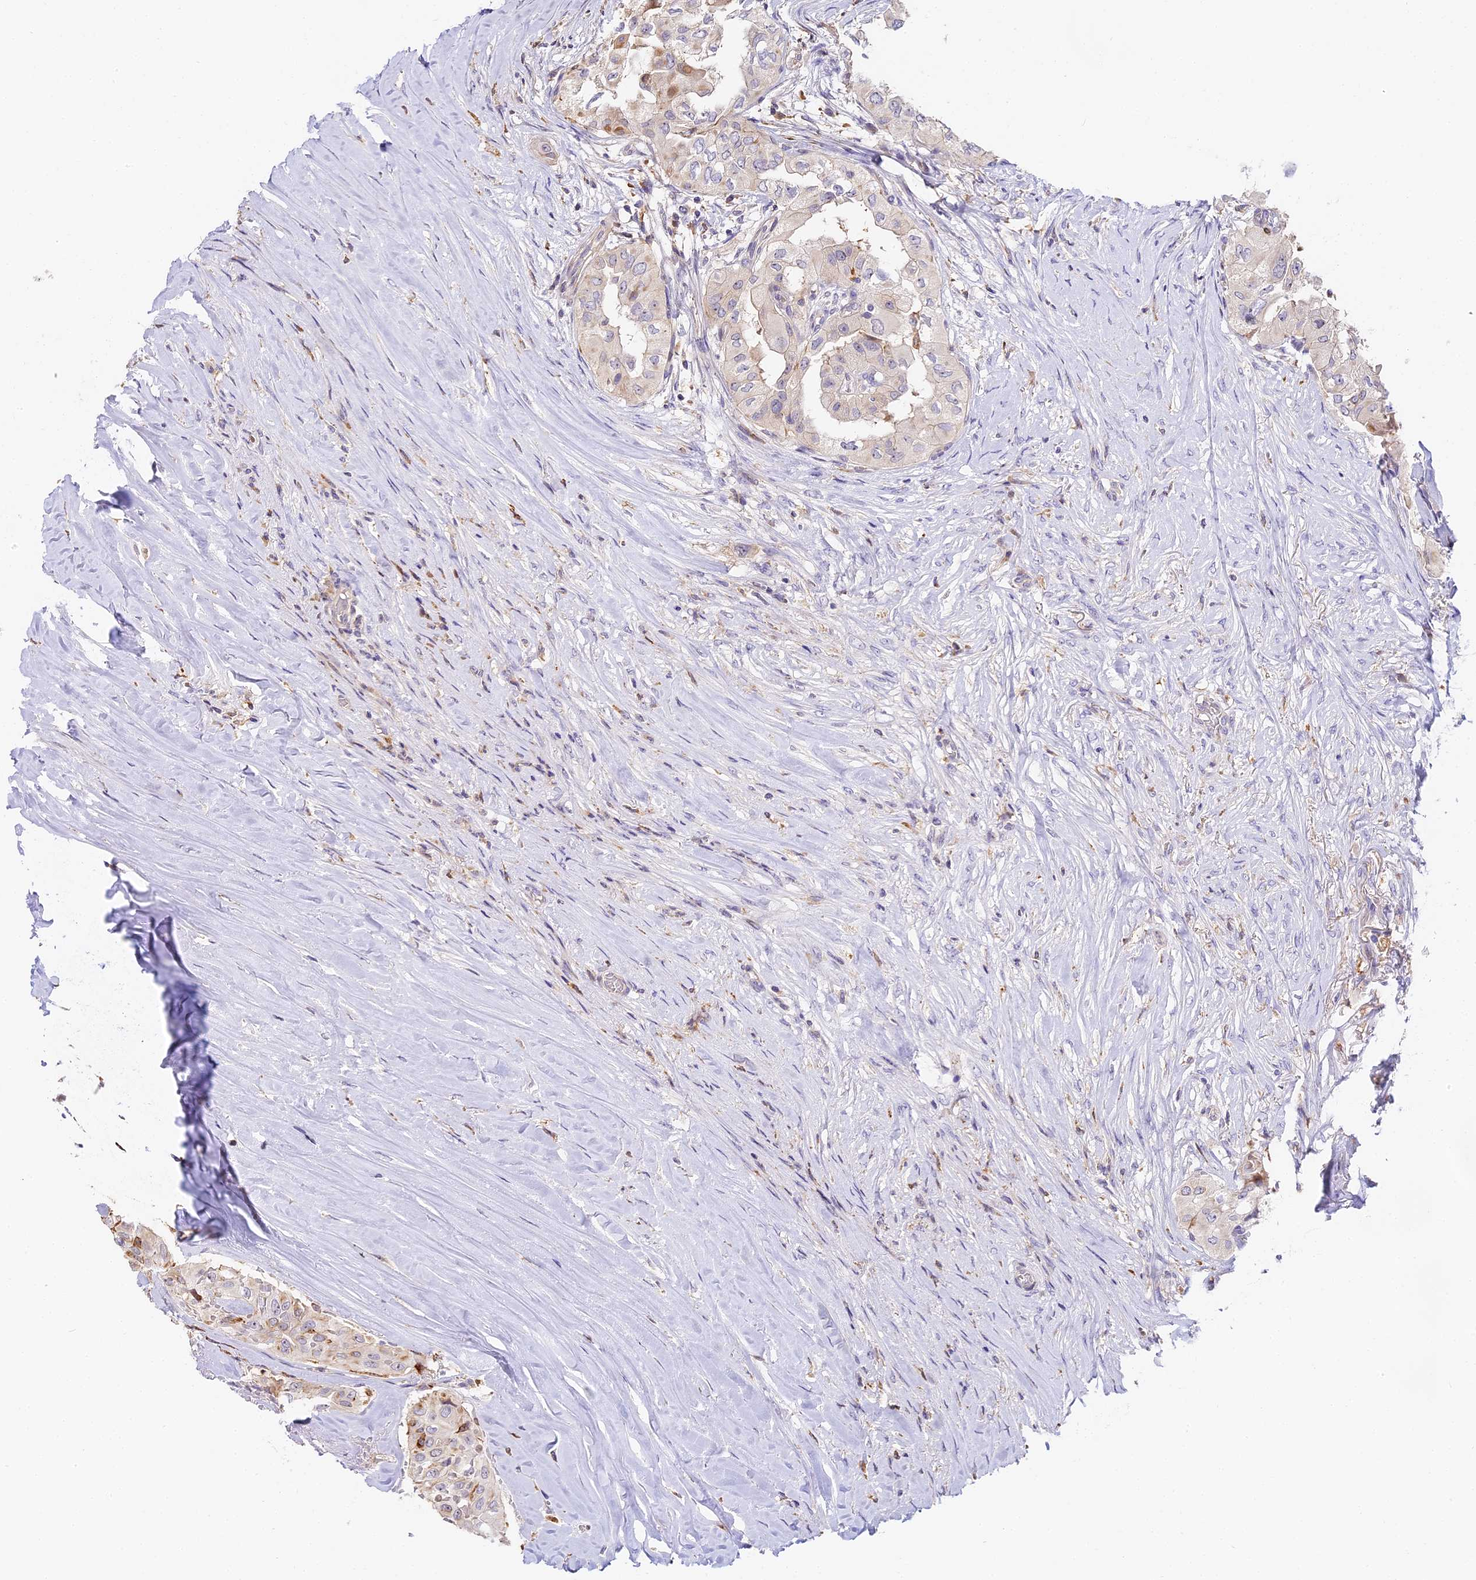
{"staining": {"intensity": "negative", "quantity": "none", "location": "none"}, "tissue": "thyroid cancer", "cell_type": "Tumor cells", "image_type": "cancer", "snomed": [{"axis": "morphology", "description": "Papillary adenocarcinoma, NOS"}, {"axis": "topography", "description": "Thyroid gland"}], "caption": "Immunohistochemical staining of thyroid papillary adenocarcinoma exhibits no significant expression in tumor cells. (Immunohistochemistry (ihc), brightfield microscopy, high magnification).", "gene": "NOD2", "patient": {"sex": "female", "age": 59}}